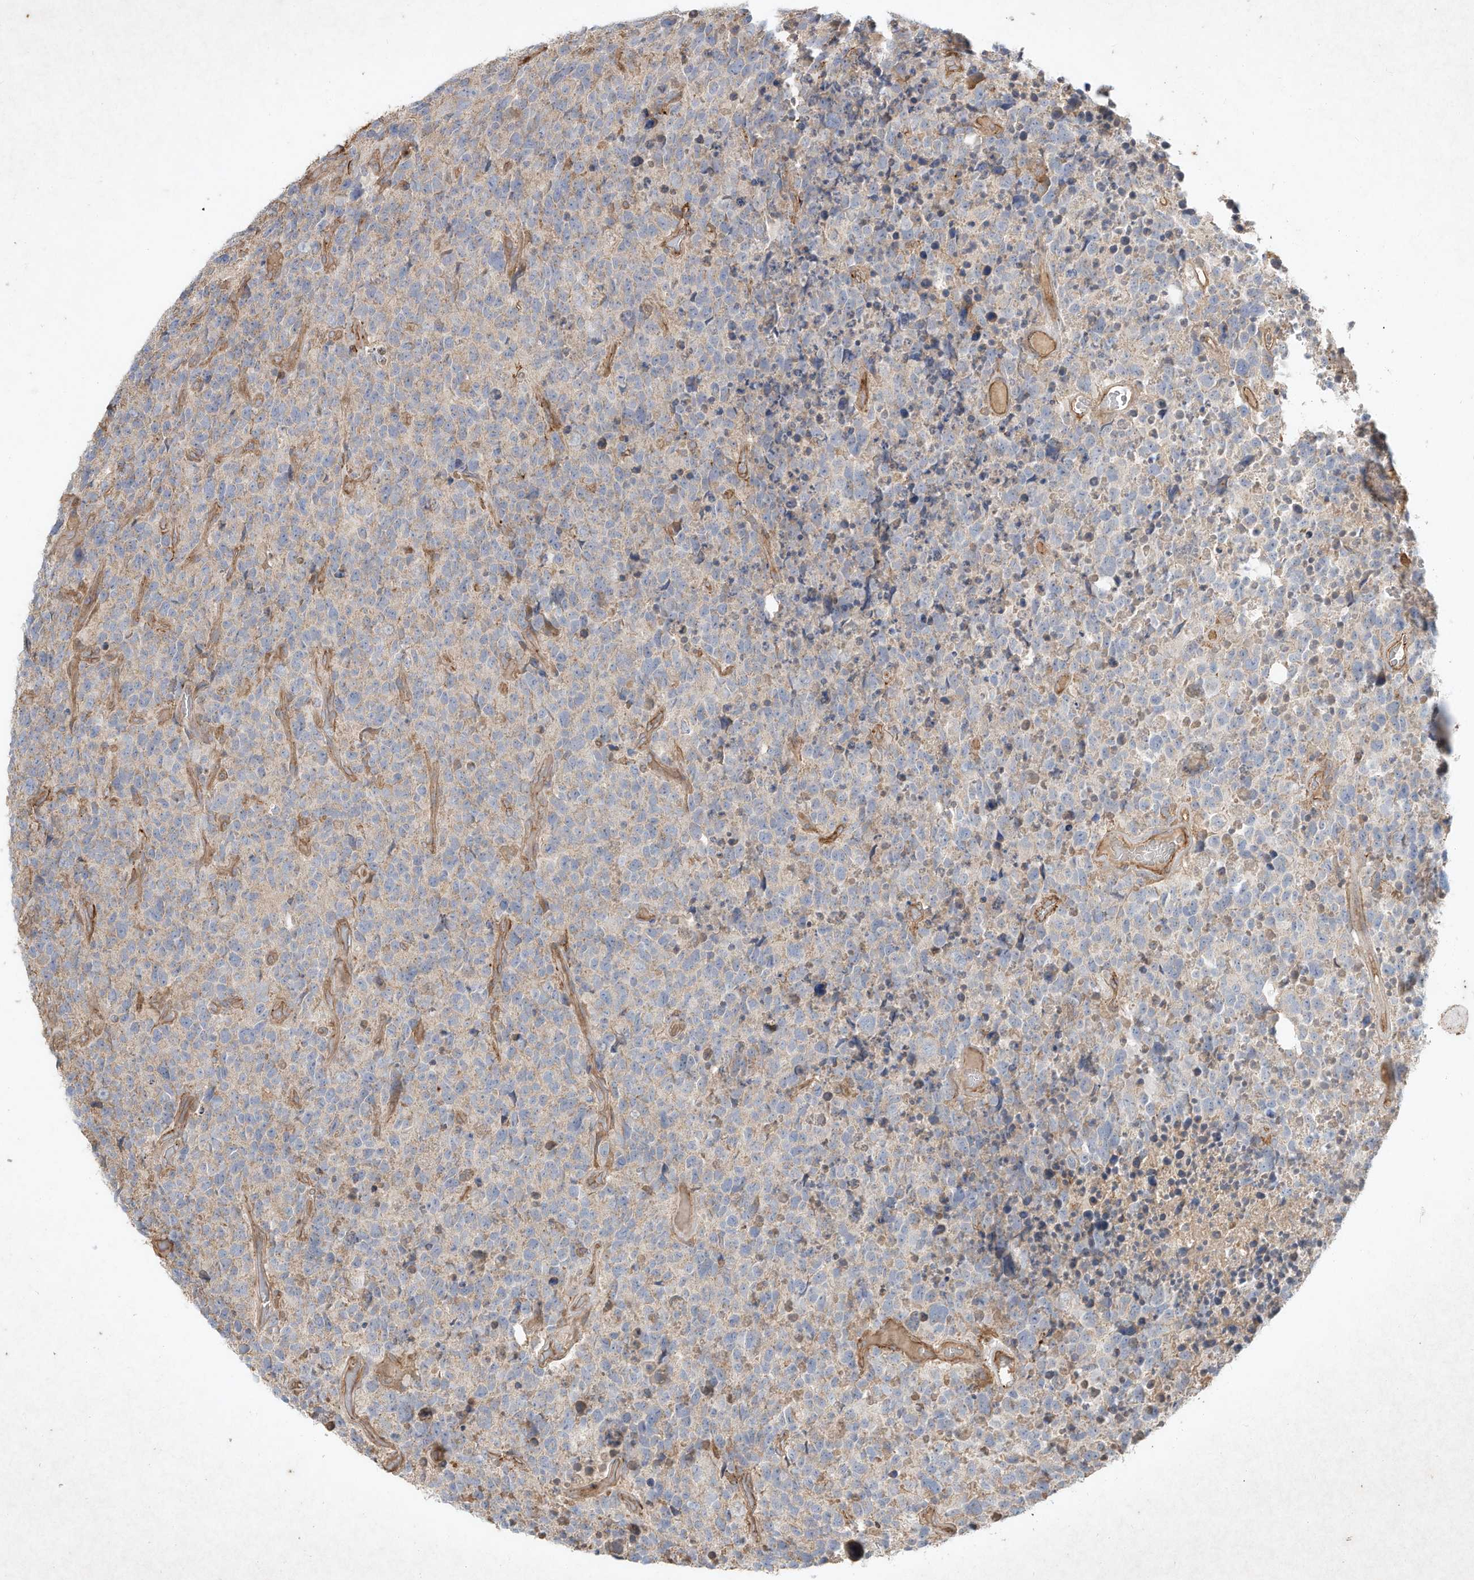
{"staining": {"intensity": "negative", "quantity": "none", "location": "none"}, "tissue": "glioma", "cell_type": "Tumor cells", "image_type": "cancer", "snomed": [{"axis": "morphology", "description": "Glioma, malignant, High grade"}, {"axis": "topography", "description": "Brain"}], "caption": "Immunohistochemical staining of human high-grade glioma (malignant) displays no significant staining in tumor cells.", "gene": "HTR5A", "patient": {"sex": "male", "age": 69}}